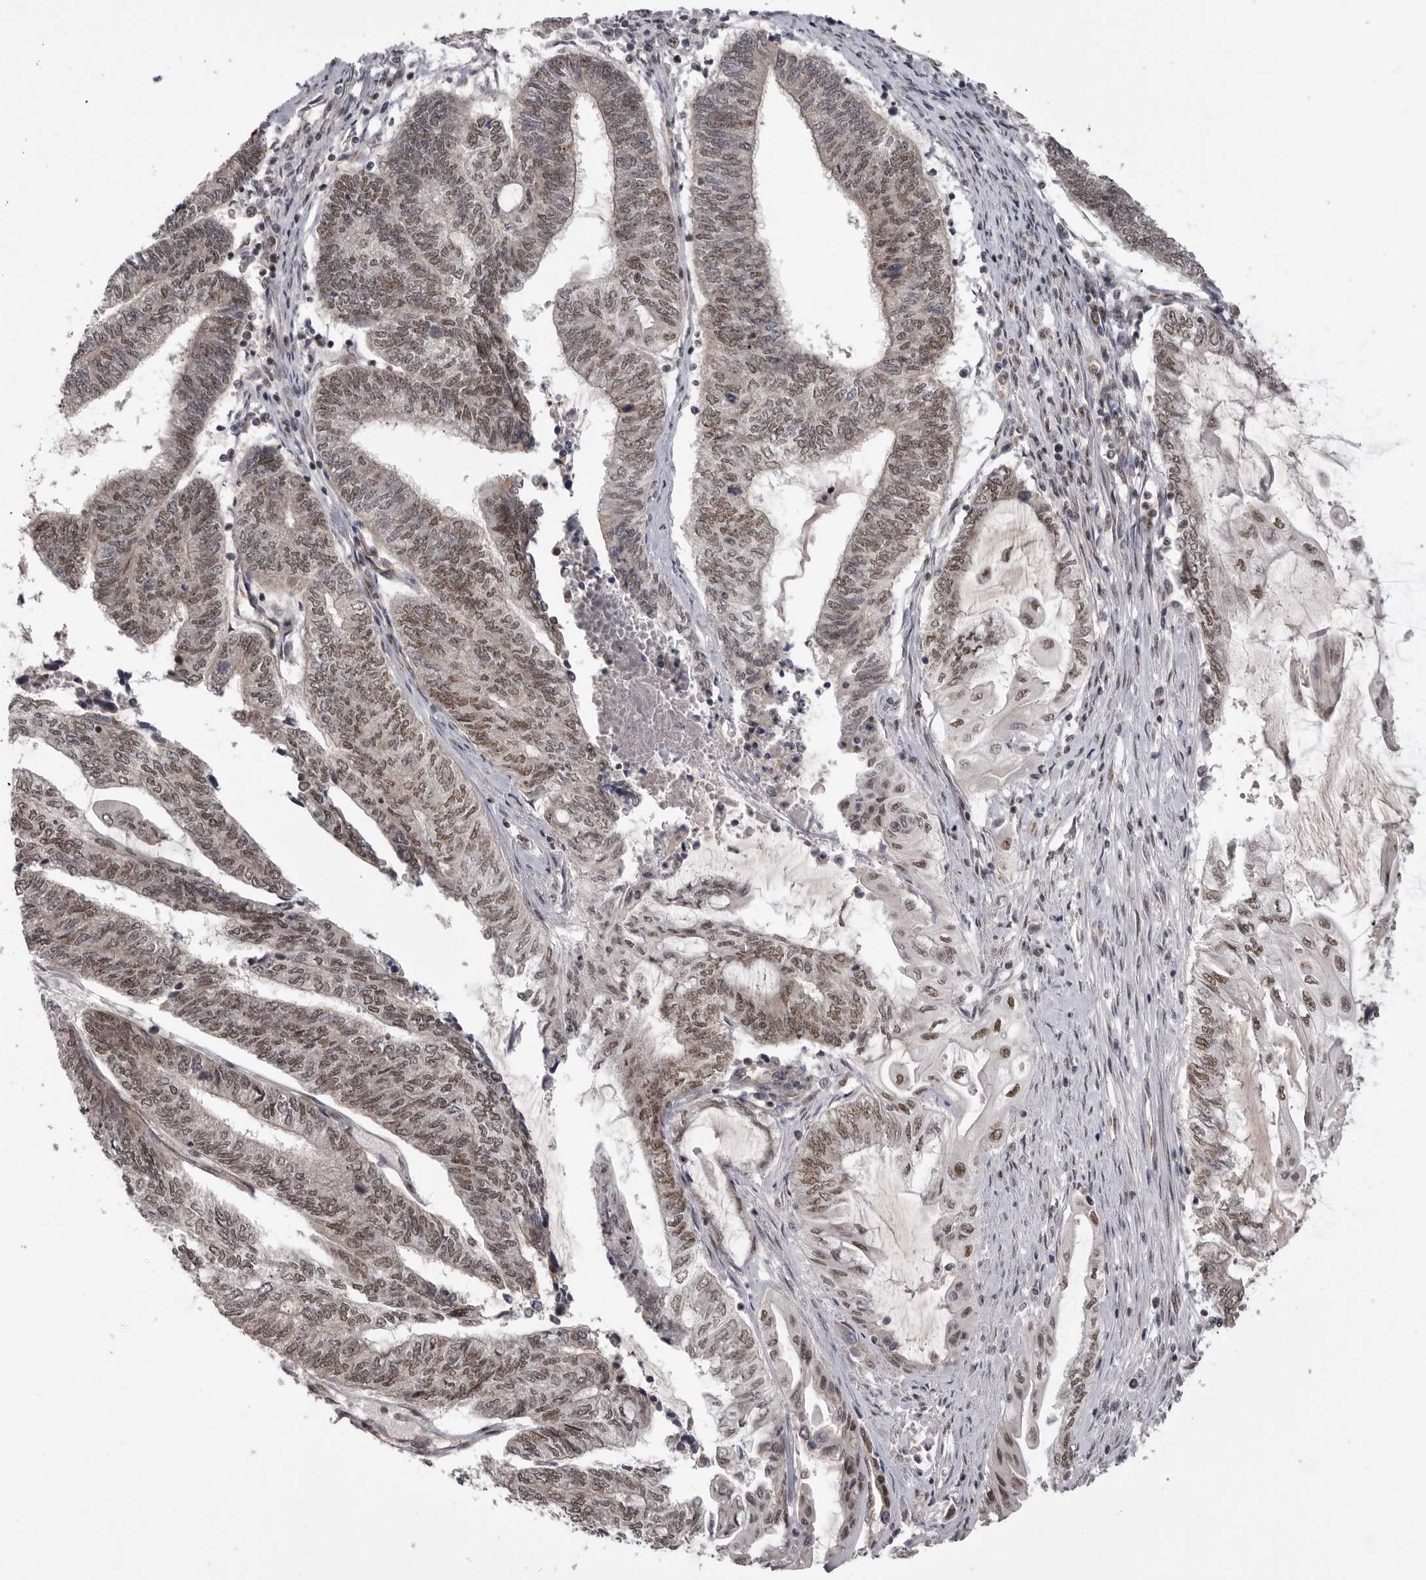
{"staining": {"intensity": "moderate", "quantity": ">75%", "location": "nuclear"}, "tissue": "endometrial cancer", "cell_type": "Tumor cells", "image_type": "cancer", "snomed": [{"axis": "morphology", "description": "Adenocarcinoma, NOS"}, {"axis": "topography", "description": "Uterus"}, {"axis": "topography", "description": "Endometrium"}], "caption": "A high-resolution histopathology image shows immunohistochemistry (IHC) staining of endometrial cancer (adenocarcinoma), which displays moderate nuclear positivity in about >75% of tumor cells.", "gene": "PPP1R8", "patient": {"sex": "female", "age": 70}}